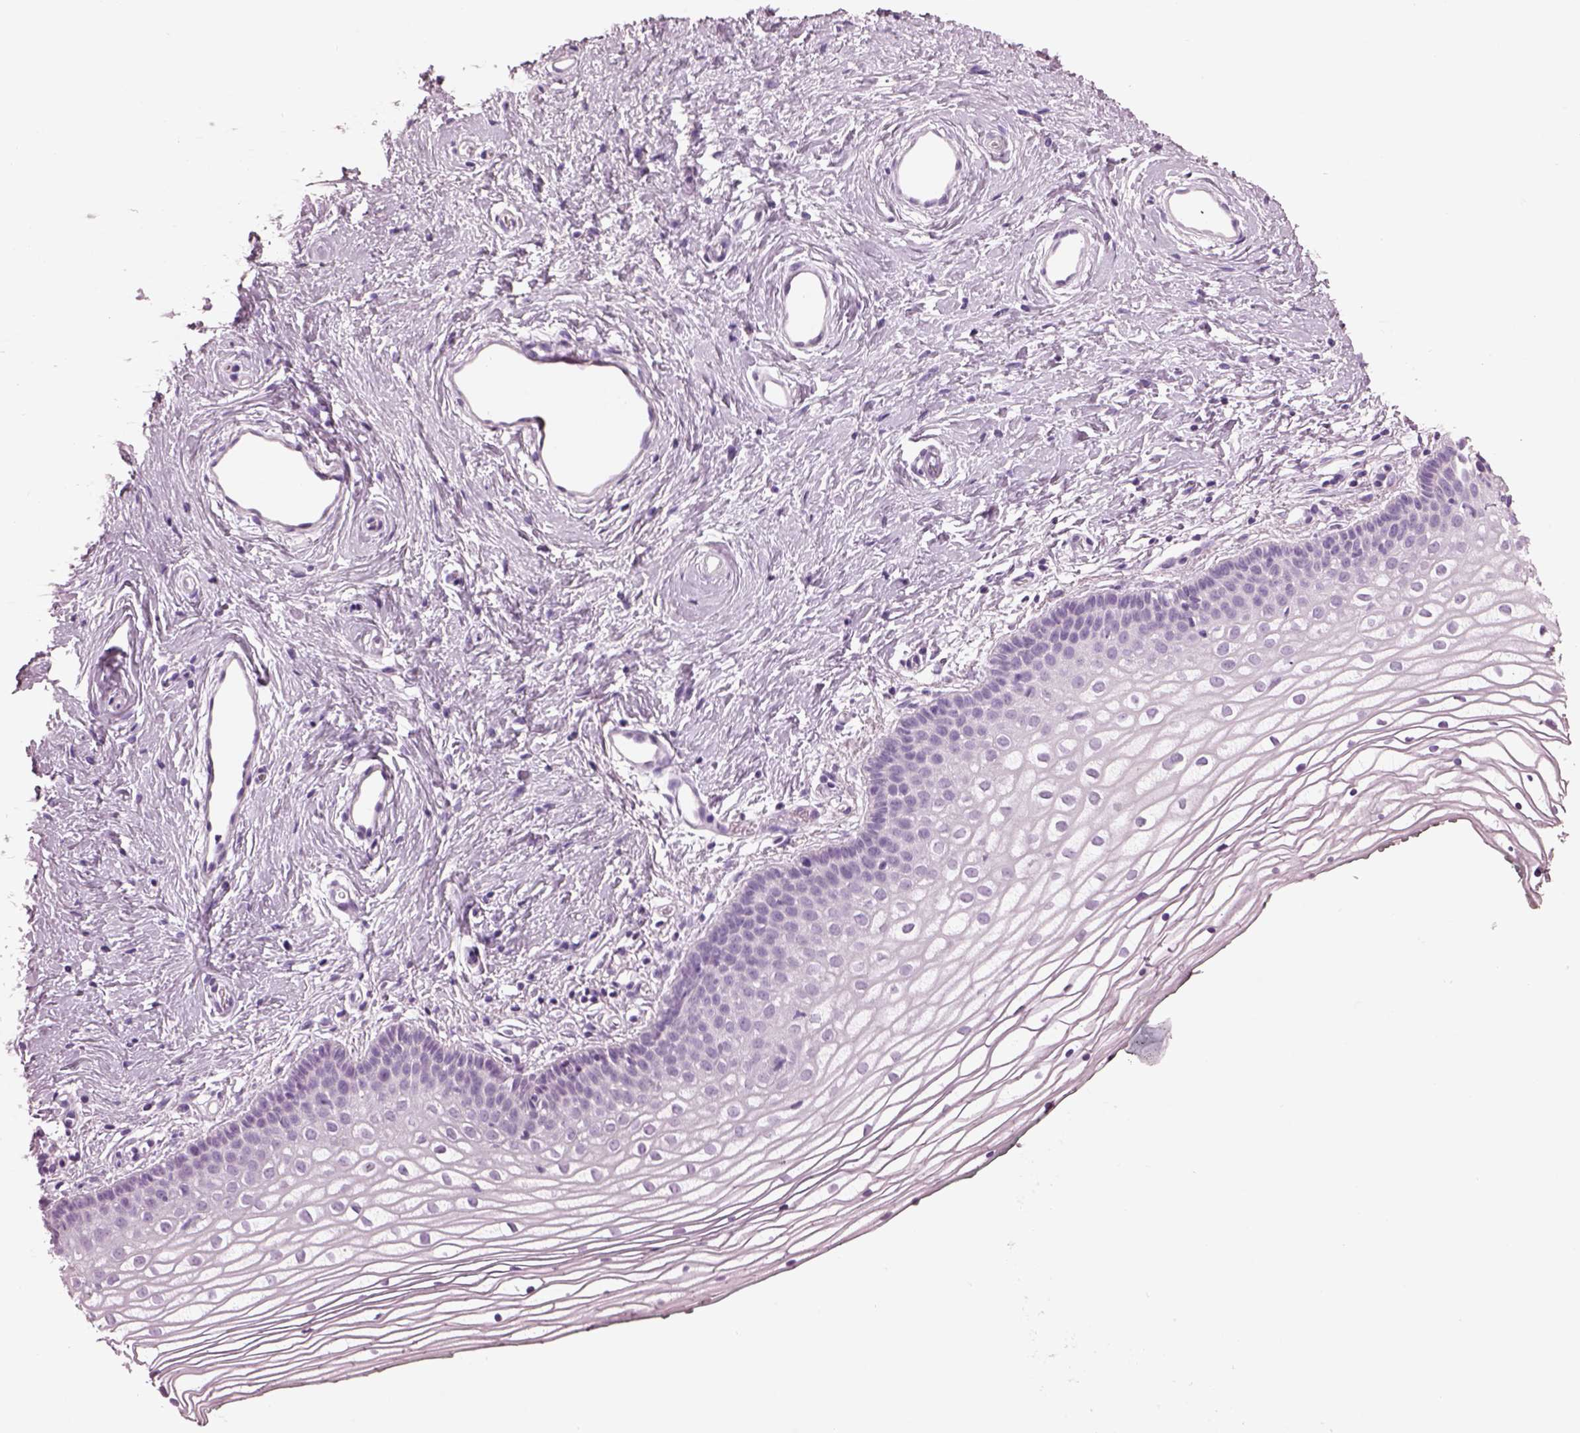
{"staining": {"intensity": "negative", "quantity": "none", "location": "none"}, "tissue": "vagina", "cell_type": "Squamous epithelial cells", "image_type": "normal", "snomed": [{"axis": "morphology", "description": "Normal tissue, NOS"}, {"axis": "topography", "description": "Vagina"}], "caption": "Histopathology image shows no significant protein staining in squamous epithelial cells of benign vagina.", "gene": "PACRG", "patient": {"sex": "female", "age": 36}}